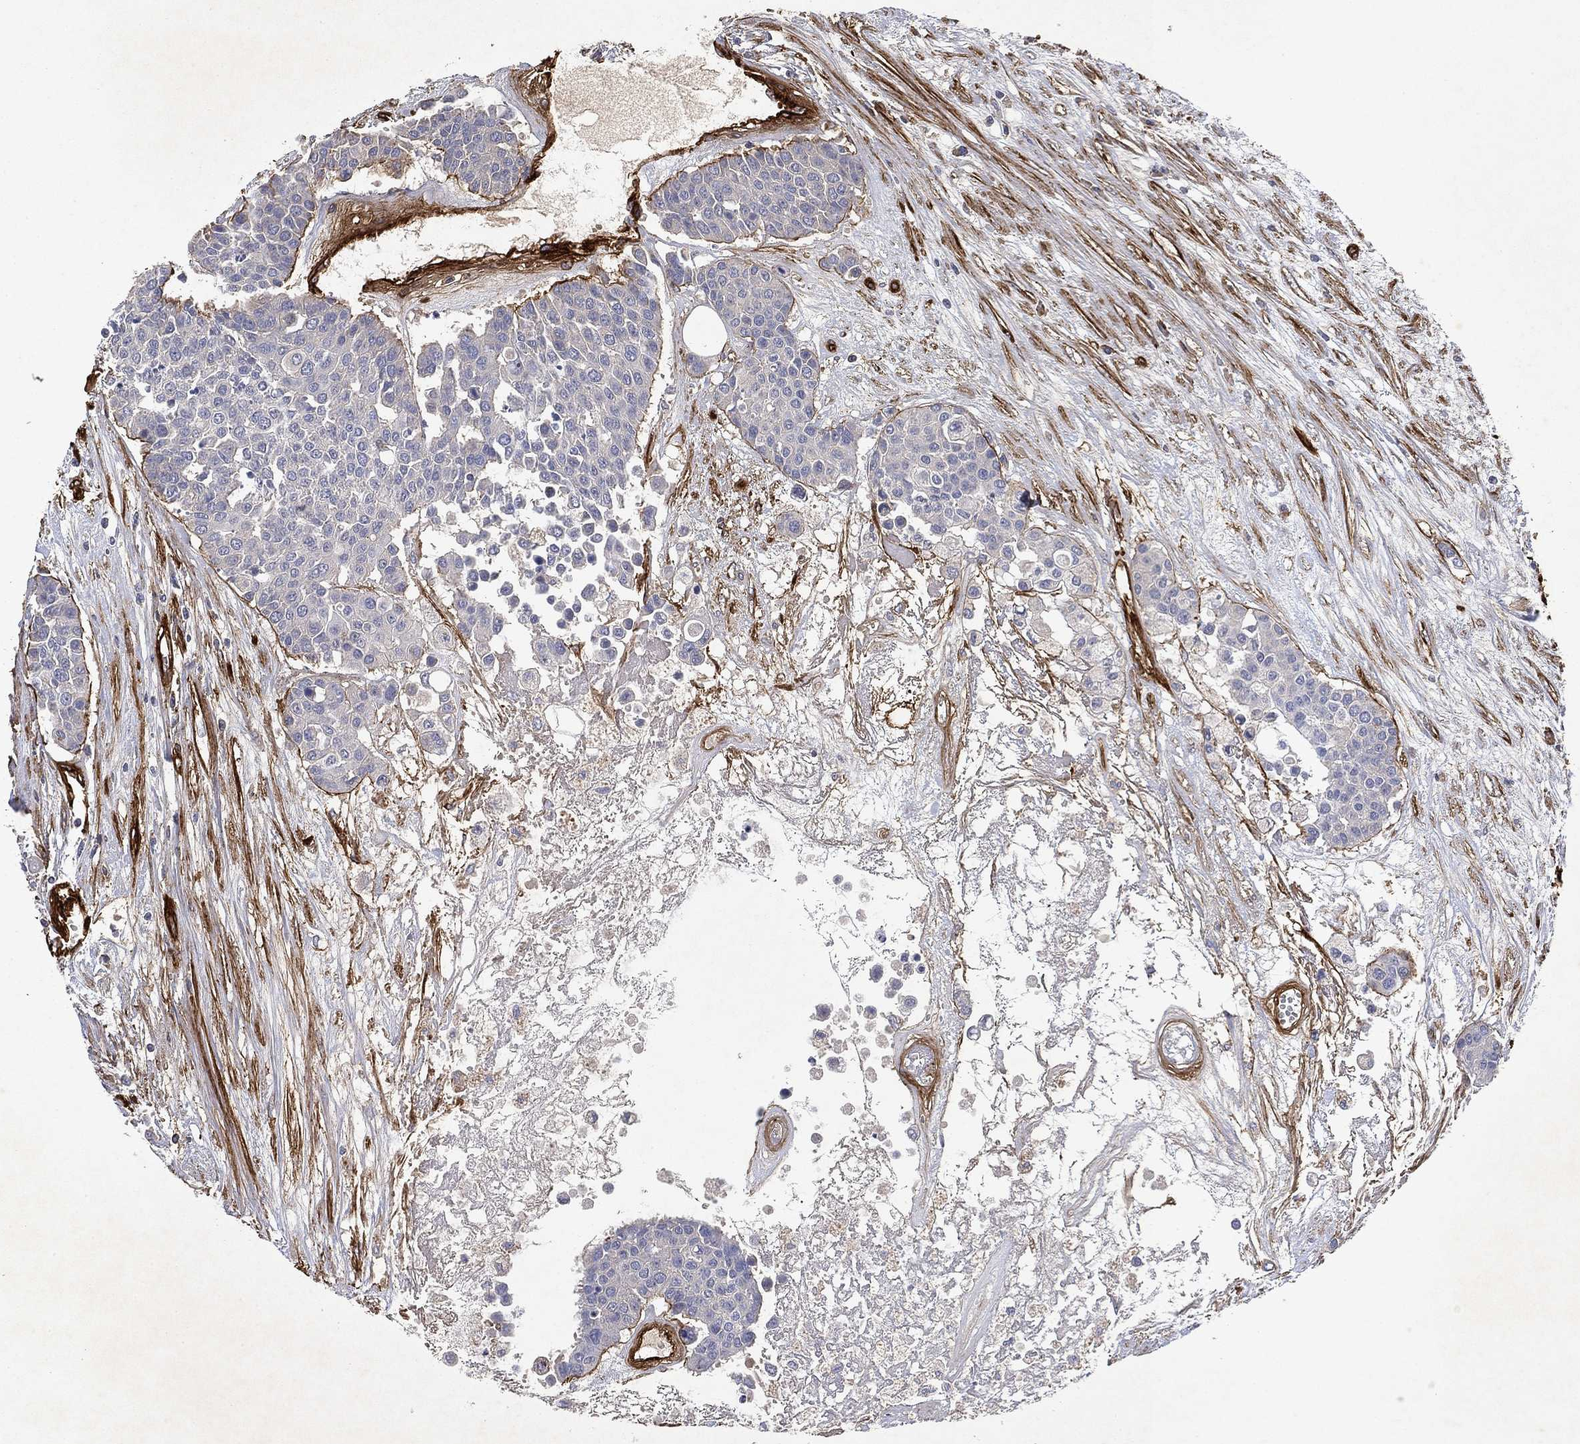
{"staining": {"intensity": "negative", "quantity": "none", "location": "none"}, "tissue": "carcinoid", "cell_type": "Tumor cells", "image_type": "cancer", "snomed": [{"axis": "morphology", "description": "Carcinoid, malignant, NOS"}, {"axis": "topography", "description": "Colon"}], "caption": "Micrograph shows no protein staining in tumor cells of carcinoid (malignant) tissue.", "gene": "COL4A2", "patient": {"sex": "male", "age": 81}}